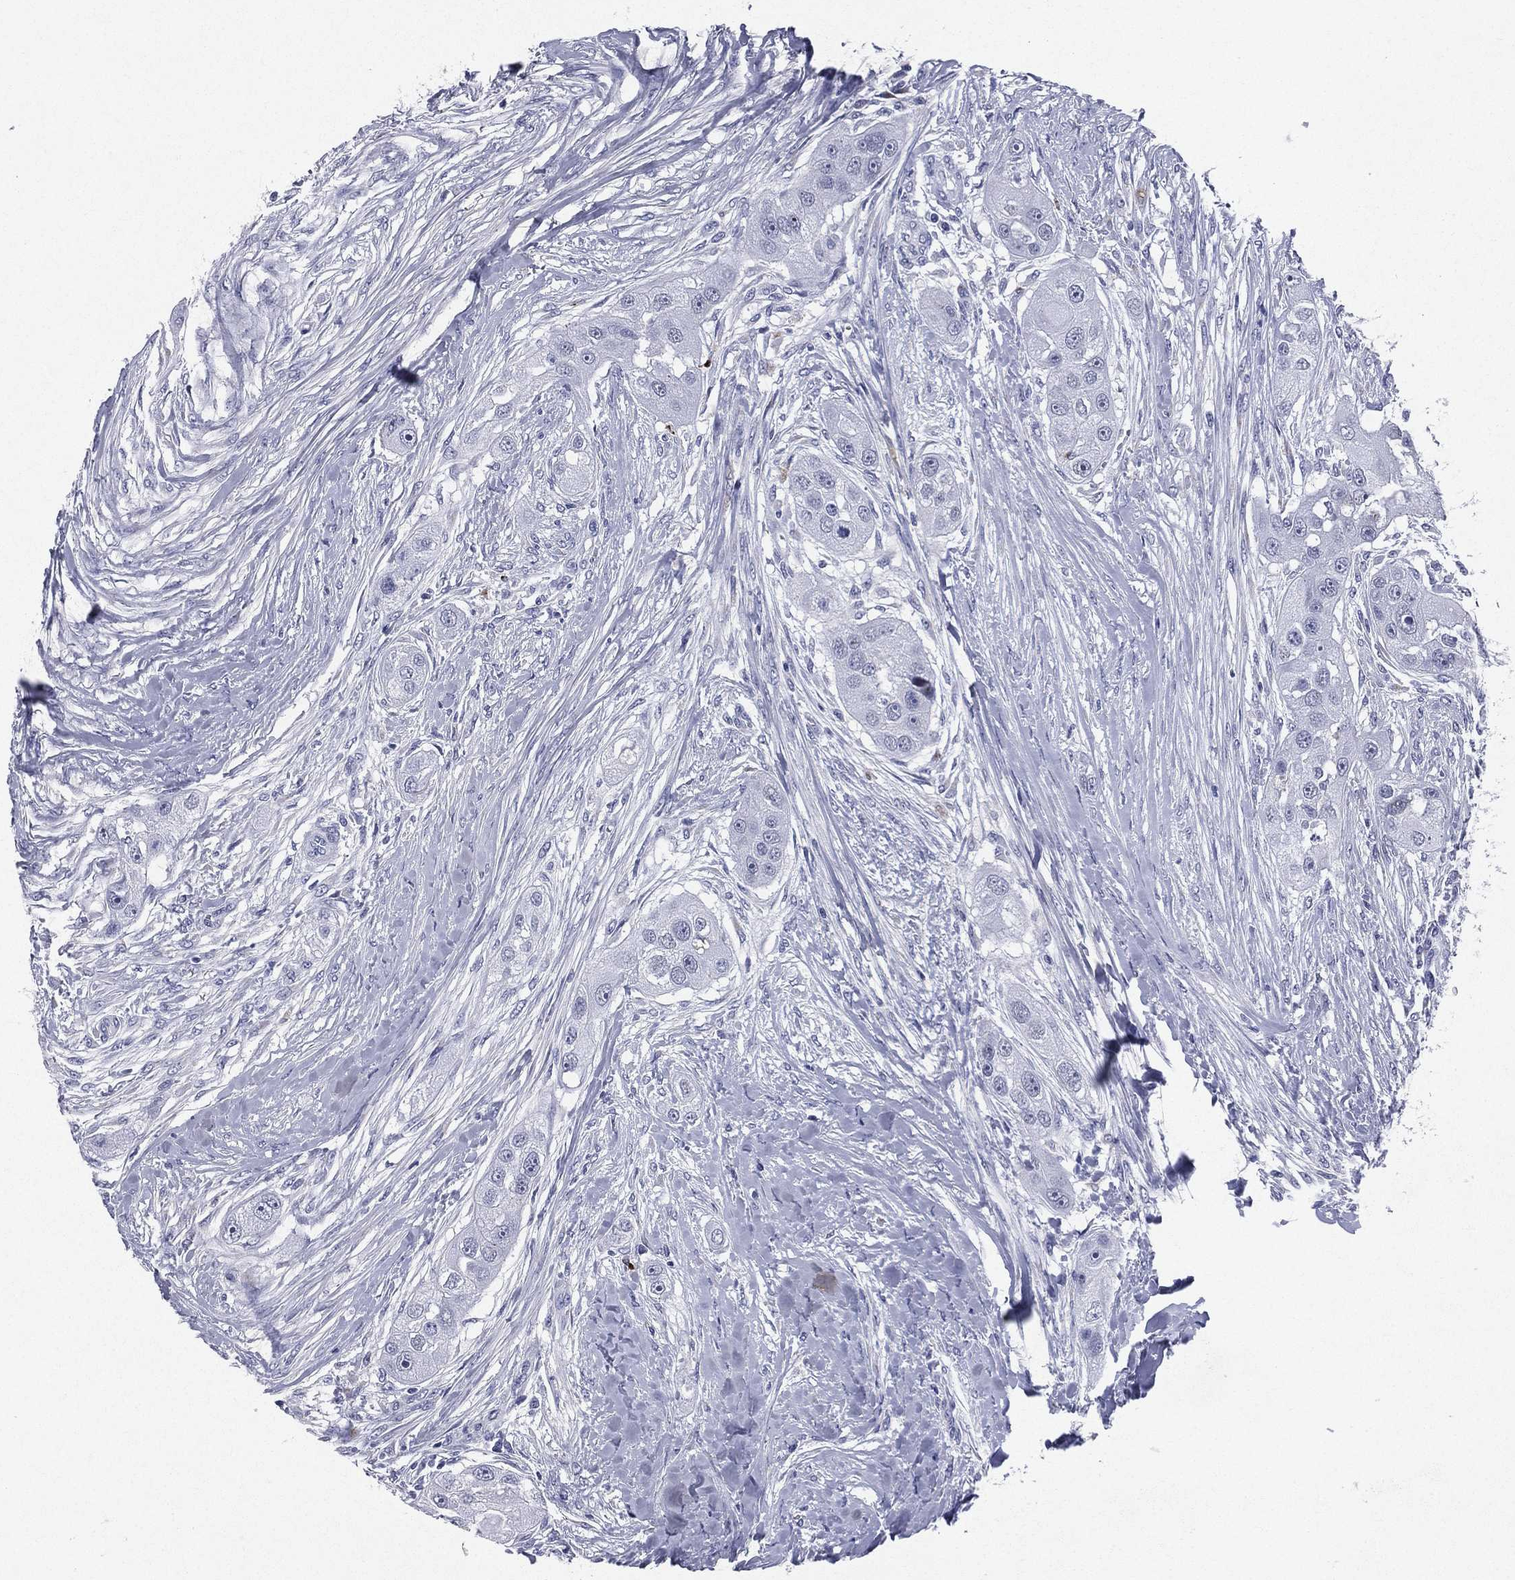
{"staining": {"intensity": "negative", "quantity": "none", "location": "none"}, "tissue": "head and neck cancer", "cell_type": "Tumor cells", "image_type": "cancer", "snomed": [{"axis": "morphology", "description": "Normal tissue, NOS"}, {"axis": "morphology", "description": "Squamous cell carcinoma, NOS"}, {"axis": "topography", "description": "Skeletal muscle"}, {"axis": "topography", "description": "Head-Neck"}], "caption": "There is no significant staining in tumor cells of squamous cell carcinoma (head and neck). The staining is performed using DAB brown chromogen with nuclei counter-stained in using hematoxylin.", "gene": "HLA-DOA", "patient": {"sex": "male", "age": 51}}